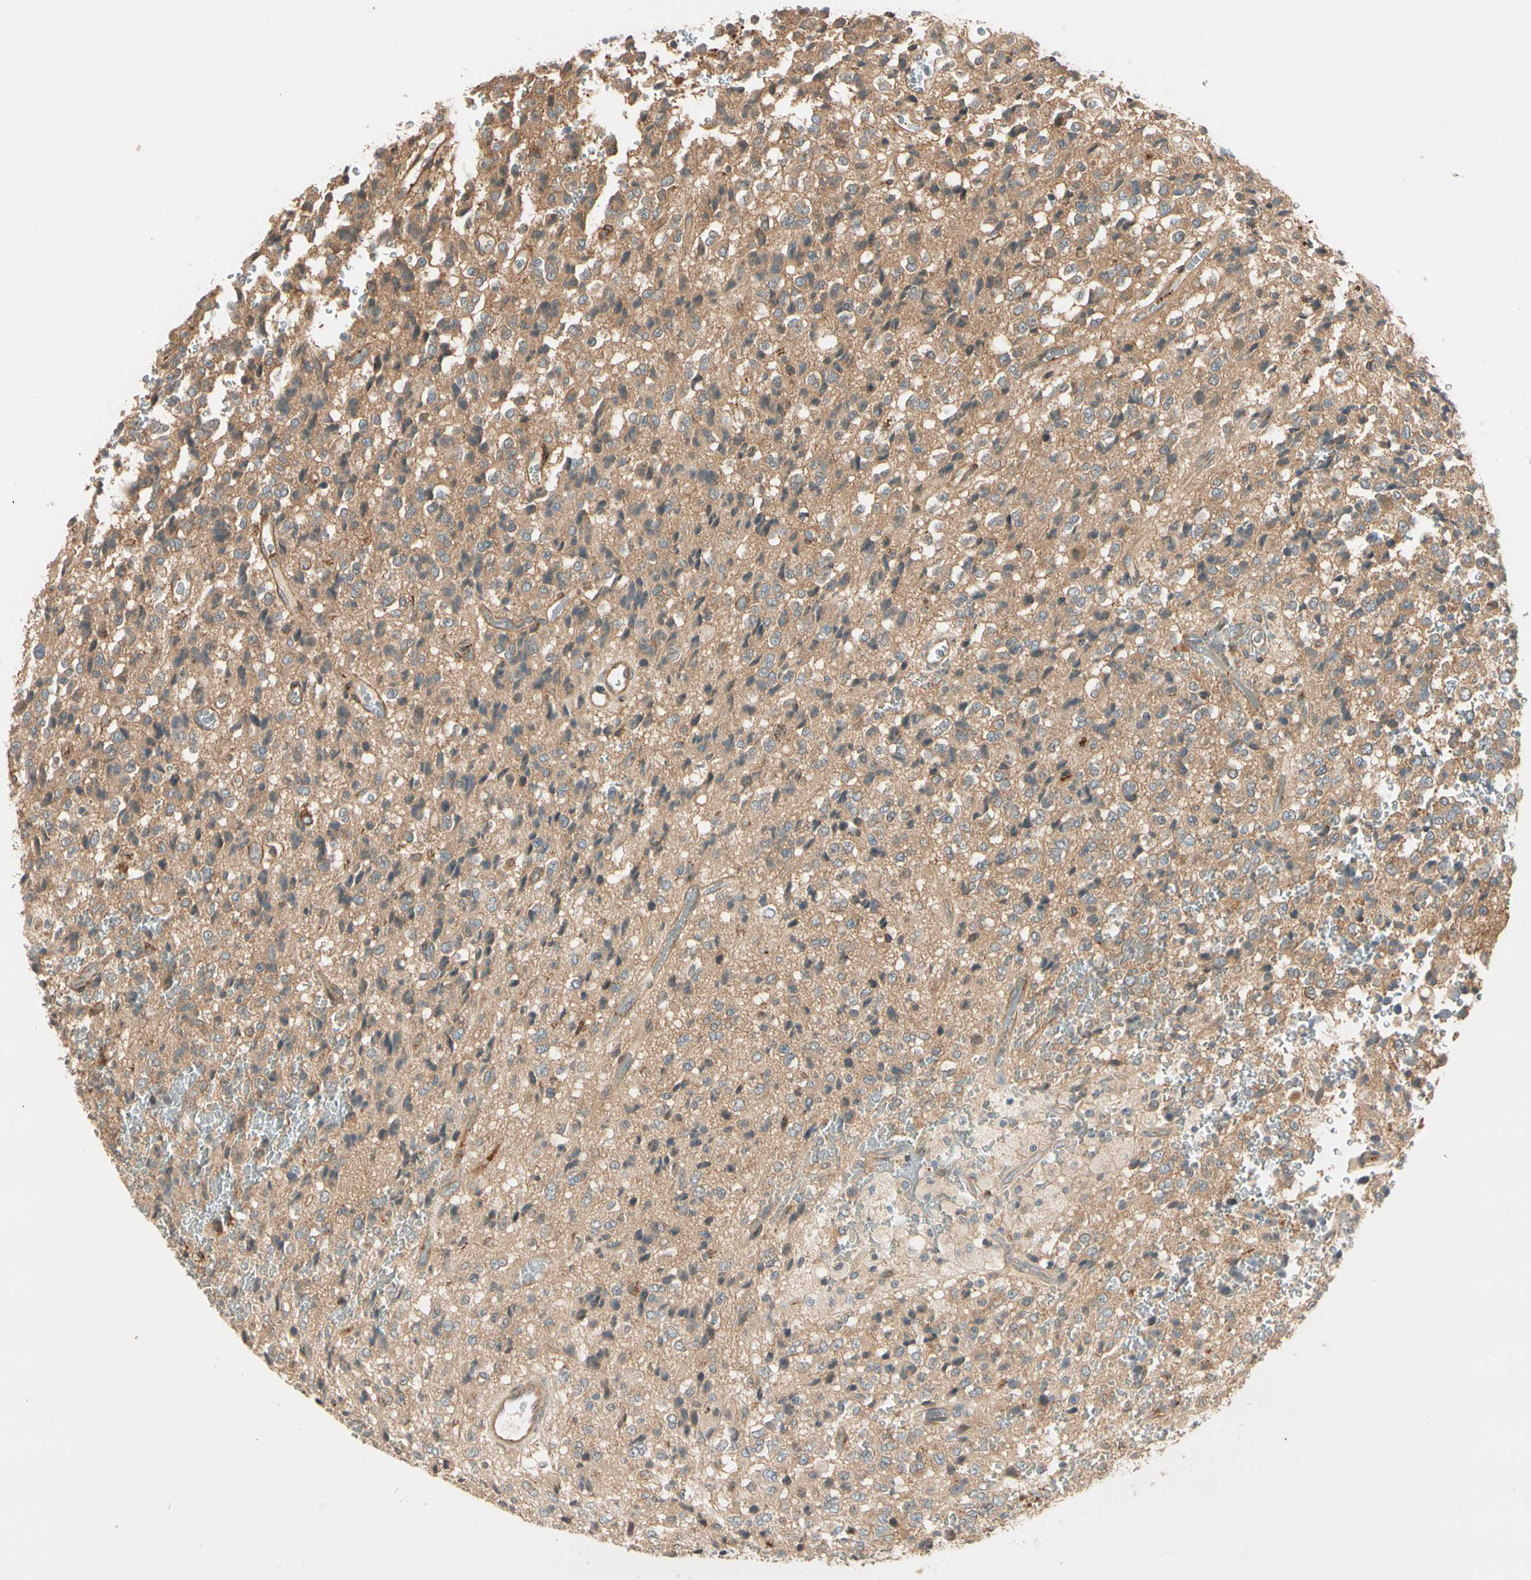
{"staining": {"intensity": "moderate", "quantity": "25%-75%", "location": "cytoplasmic/membranous"}, "tissue": "glioma", "cell_type": "Tumor cells", "image_type": "cancer", "snomed": [{"axis": "morphology", "description": "Glioma, malignant, High grade"}, {"axis": "topography", "description": "pancreas cauda"}], "caption": "High-power microscopy captured an immunohistochemistry image of malignant glioma (high-grade), revealing moderate cytoplasmic/membranous positivity in about 25%-75% of tumor cells.", "gene": "ROCK2", "patient": {"sex": "male", "age": 60}}